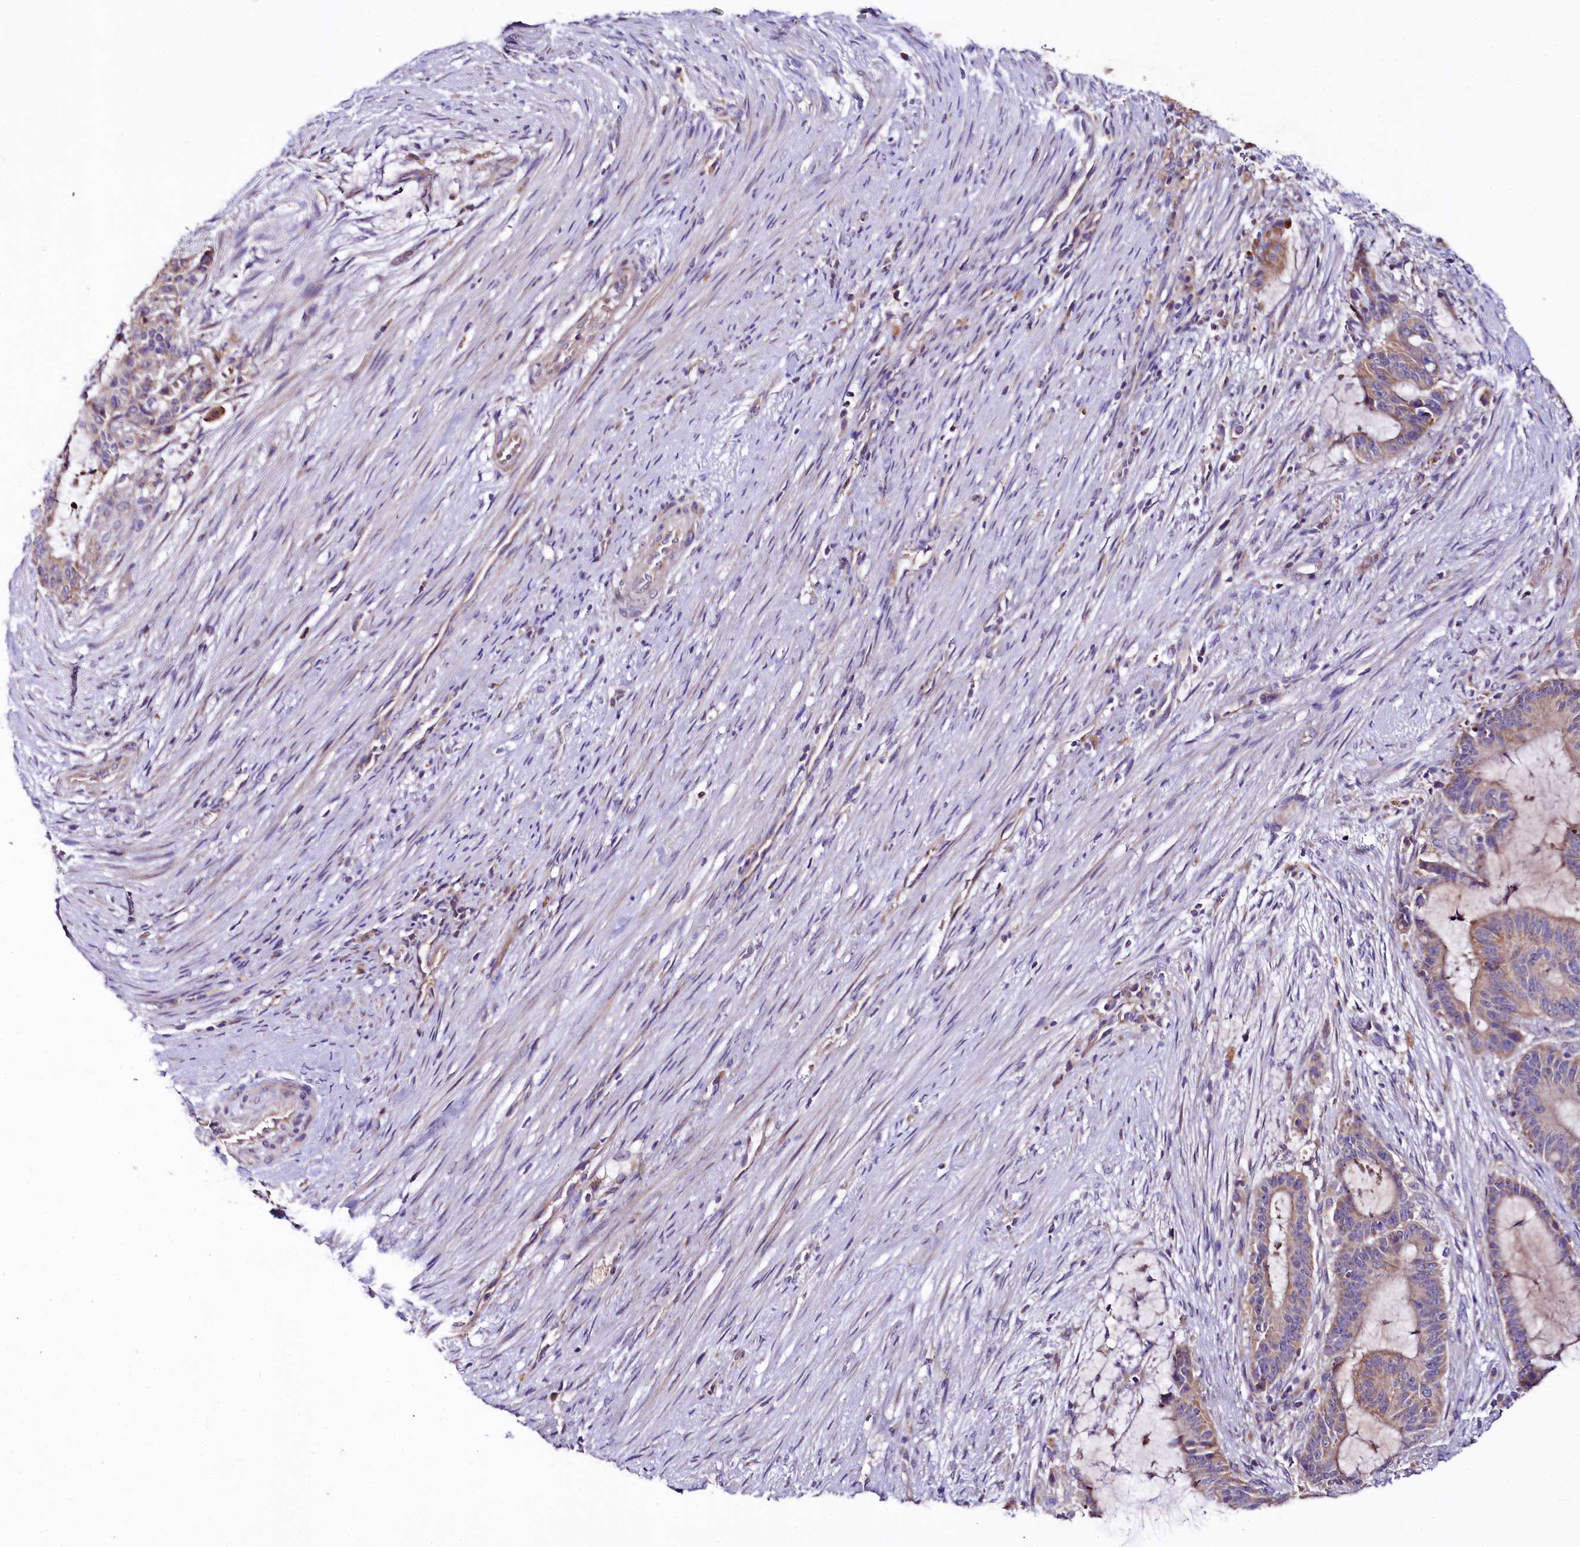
{"staining": {"intensity": "weak", "quantity": "25%-75%", "location": "cytoplasmic/membranous"}, "tissue": "liver cancer", "cell_type": "Tumor cells", "image_type": "cancer", "snomed": [{"axis": "morphology", "description": "Normal tissue, NOS"}, {"axis": "morphology", "description": "Cholangiocarcinoma"}, {"axis": "topography", "description": "Liver"}, {"axis": "topography", "description": "Peripheral nerve tissue"}], "caption": "Approximately 25%-75% of tumor cells in human liver cholangiocarcinoma reveal weak cytoplasmic/membranous protein staining as visualized by brown immunohistochemical staining.", "gene": "ZNF45", "patient": {"sex": "female", "age": 73}}